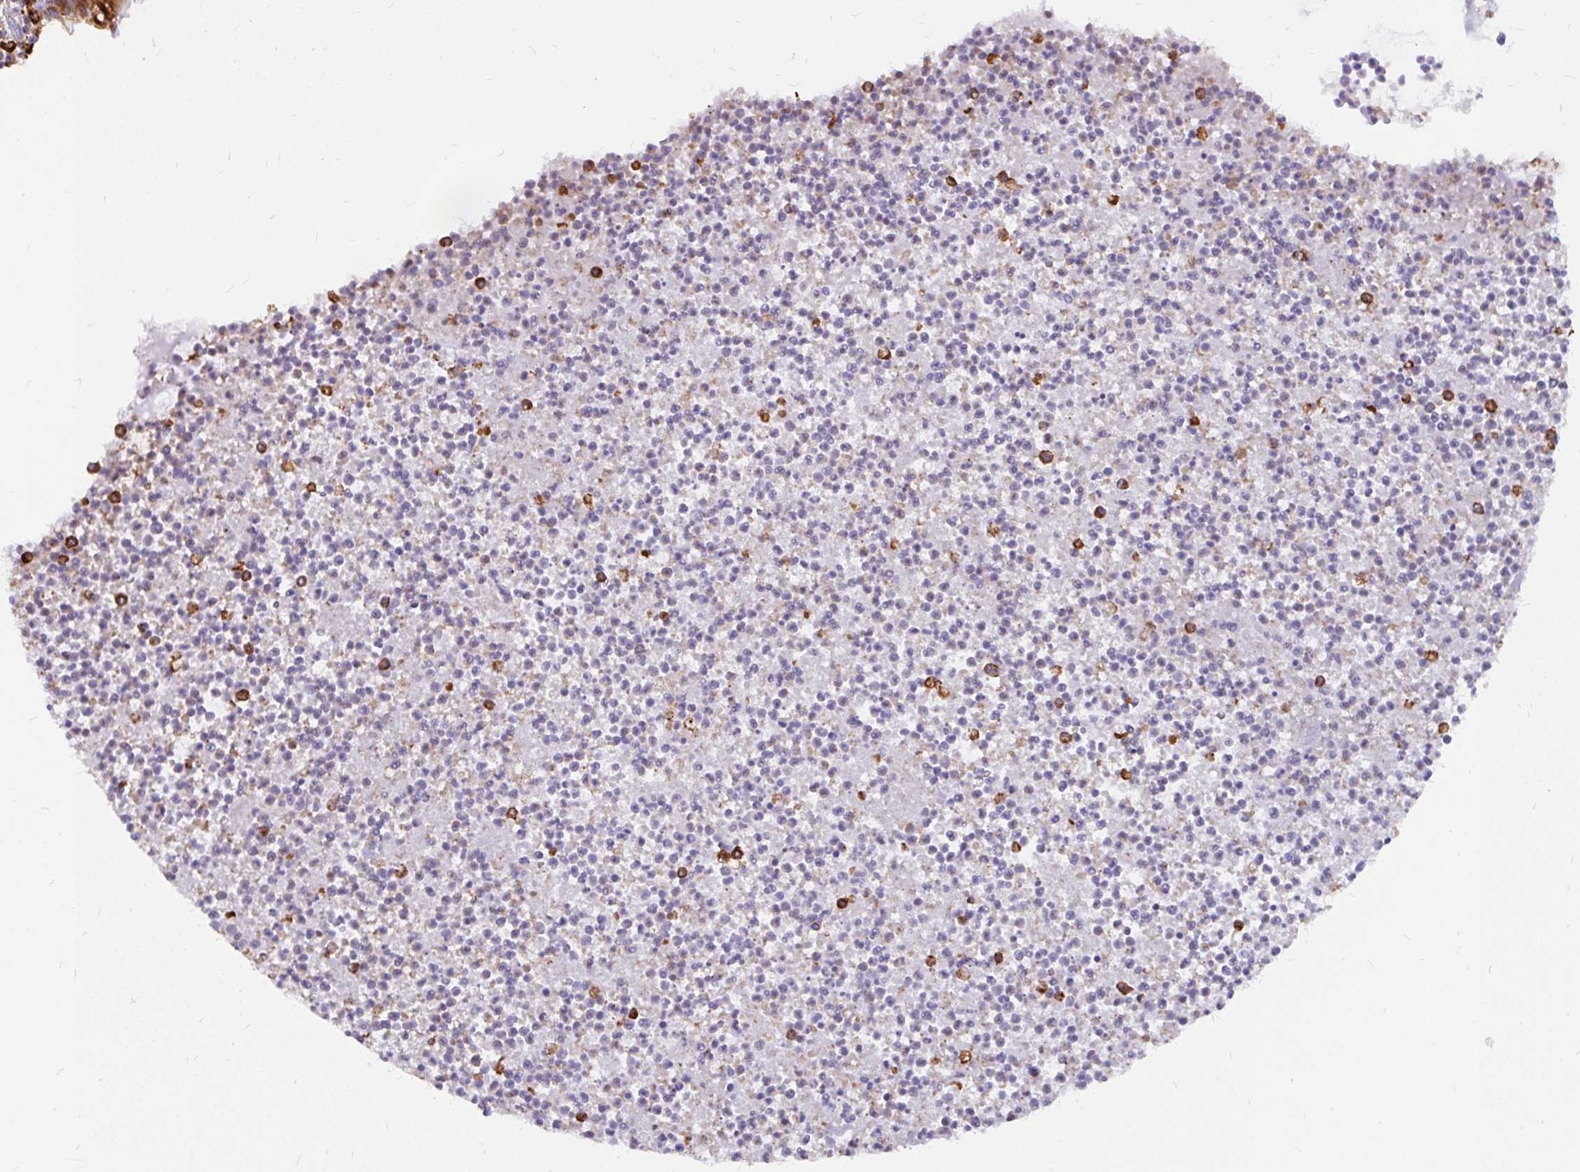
{"staining": {"intensity": "strong", "quantity": ">75%", "location": "cytoplasmic/membranous"}, "tissue": "bronchus", "cell_type": "Respiratory epithelial cells", "image_type": "normal", "snomed": [{"axis": "morphology", "description": "Normal tissue, NOS"}, {"axis": "topography", "description": "Cartilage tissue"}, {"axis": "topography", "description": "Bronchus"}], "caption": "This micrograph displays immunohistochemistry (IHC) staining of unremarkable bronchus, with high strong cytoplasmic/membranous staining in approximately >75% of respiratory epithelial cells.", "gene": "EML5", "patient": {"sex": "male", "age": 56}}